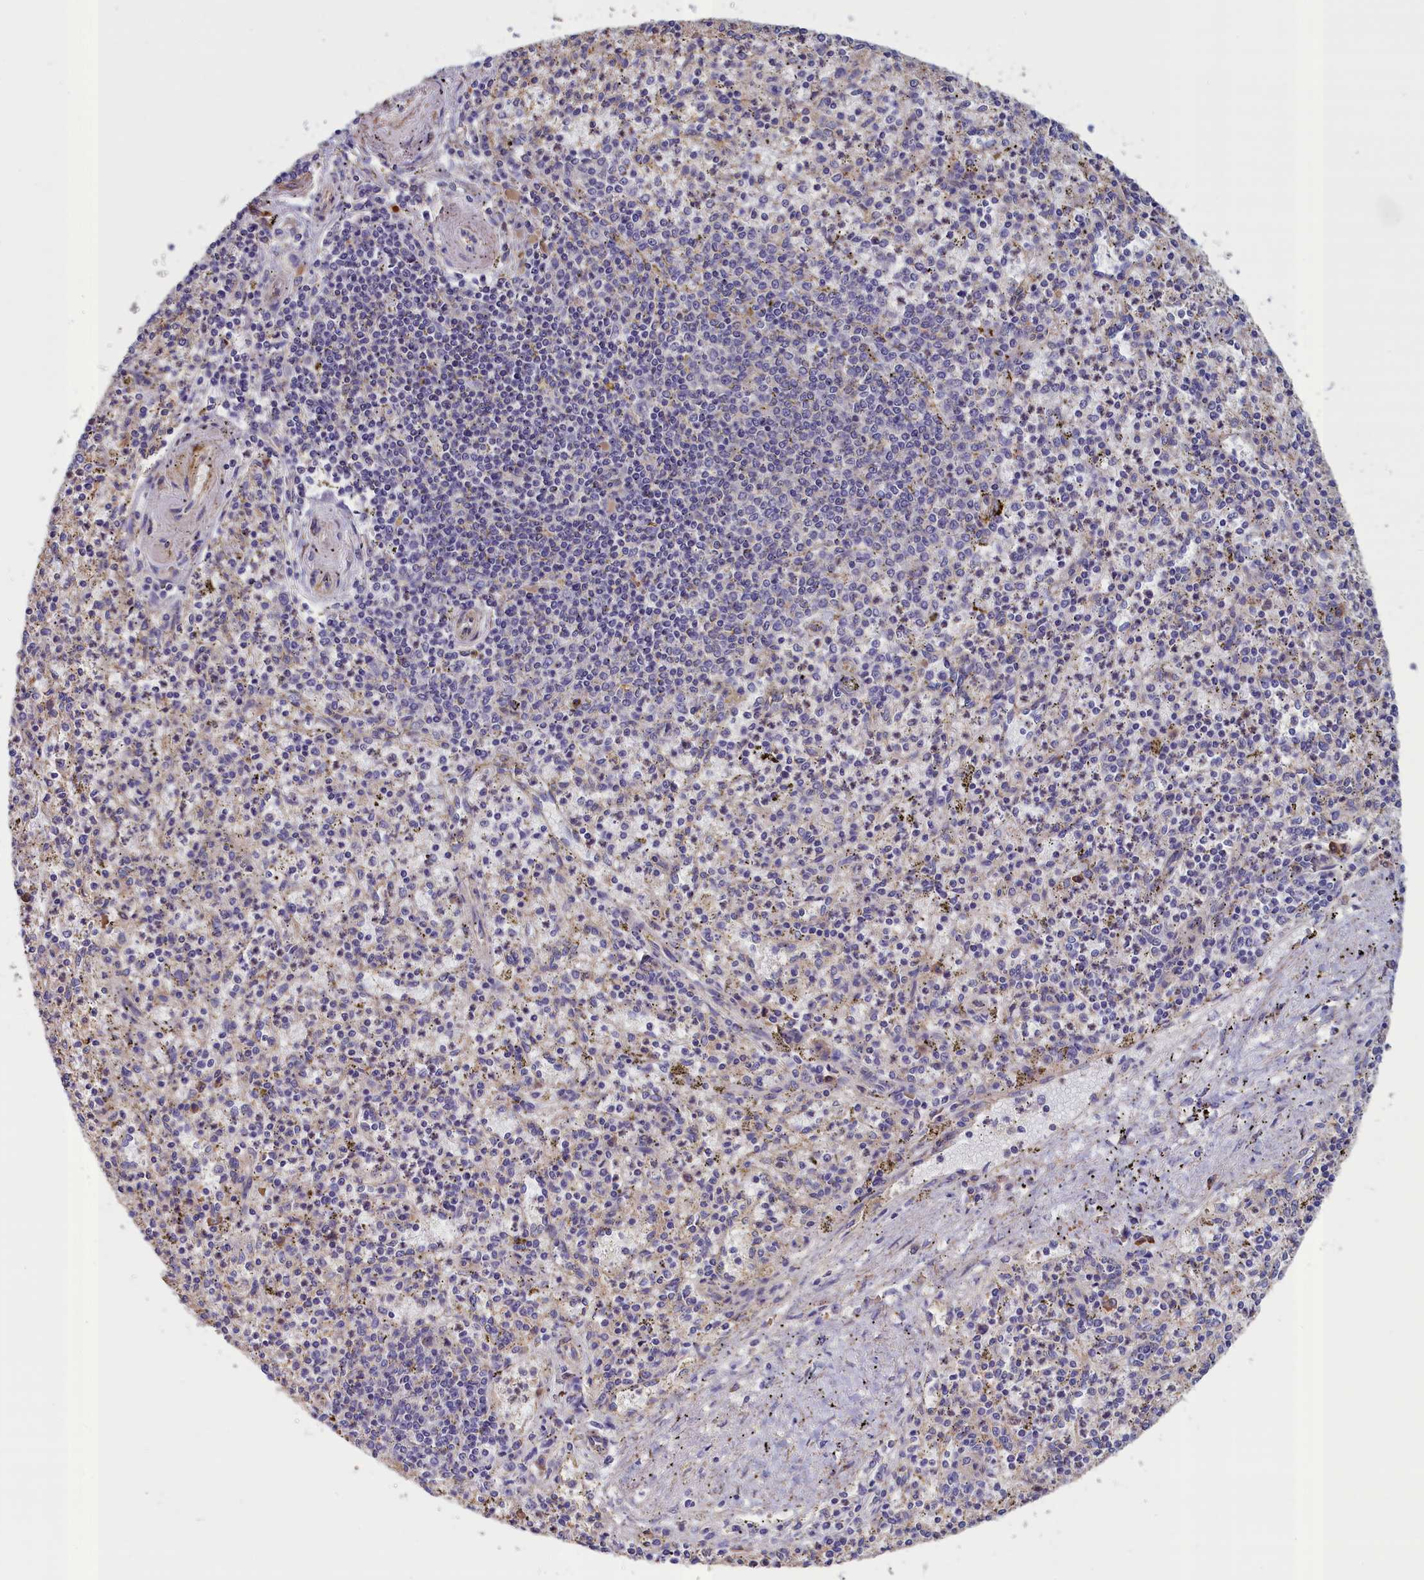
{"staining": {"intensity": "negative", "quantity": "none", "location": "none"}, "tissue": "spleen", "cell_type": "Cells in red pulp", "image_type": "normal", "snomed": [{"axis": "morphology", "description": "Normal tissue, NOS"}, {"axis": "topography", "description": "Spleen"}], "caption": "High magnification brightfield microscopy of benign spleen stained with DAB (3,3'-diaminobenzidine) (brown) and counterstained with hematoxylin (blue): cells in red pulp show no significant positivity. (DAB immunohistochemistry (IHC) visualized using brightfield microscopy, high magnification).", "gene": "ANKRD2", "patient": {"sex": "male", "age": 72}}